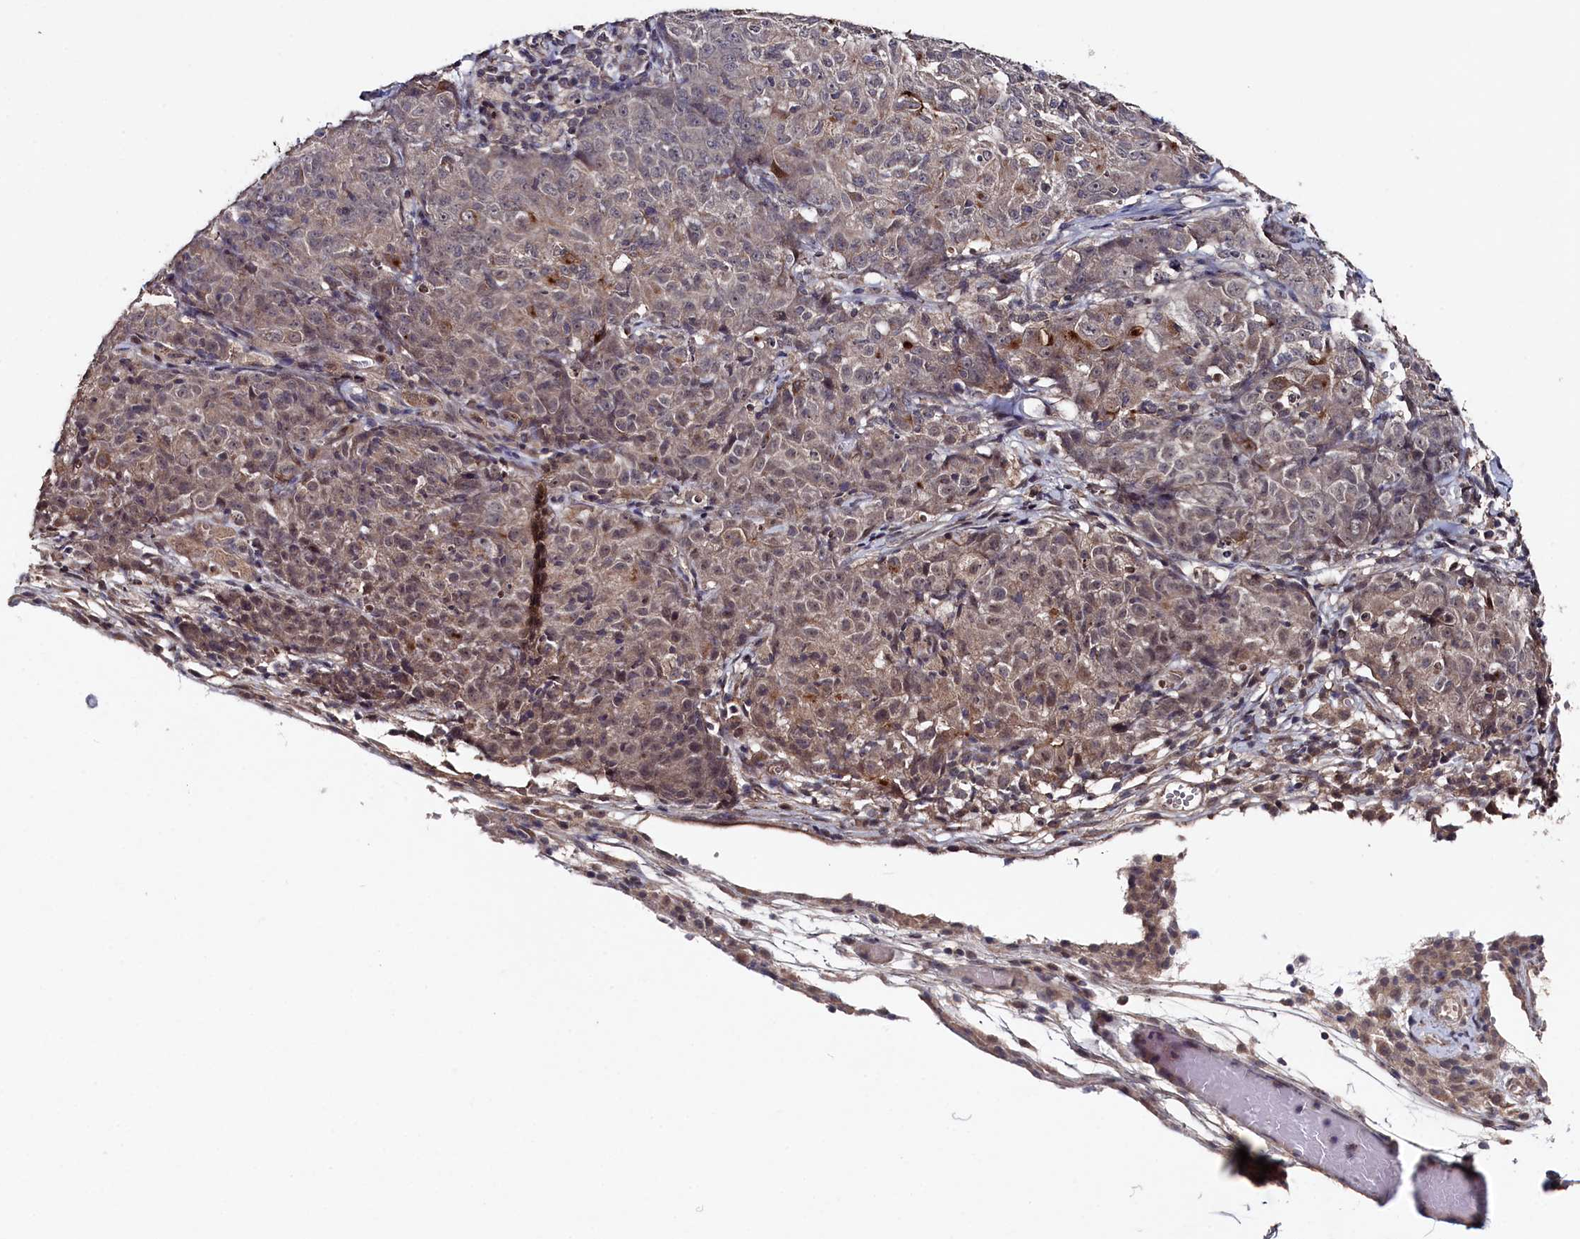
{"staining": {"intensity": "weak", "quantity": "25%-75%", "location": "cytoplasmic/membranous"}, "tissue": "ovarian cancer", "cell_type": "Tumor cells", "image_type": "cancer", "snomed": [{"axis": "morphology", "description": "Carcinoma, endometroid"}, {"axis": "topography", "description": "Ovary"}], "caption": "Ovarian endometroid carcinoma was stained to show a protein in brown. There is low levels of weak cytoplasmic/membranous expression in approximately 25%-75% of tumor cells. (IHC, brightfield microscopy, high magnification).", "gene": "TMC5", "patient": {"sex": "female", "age": 42}}